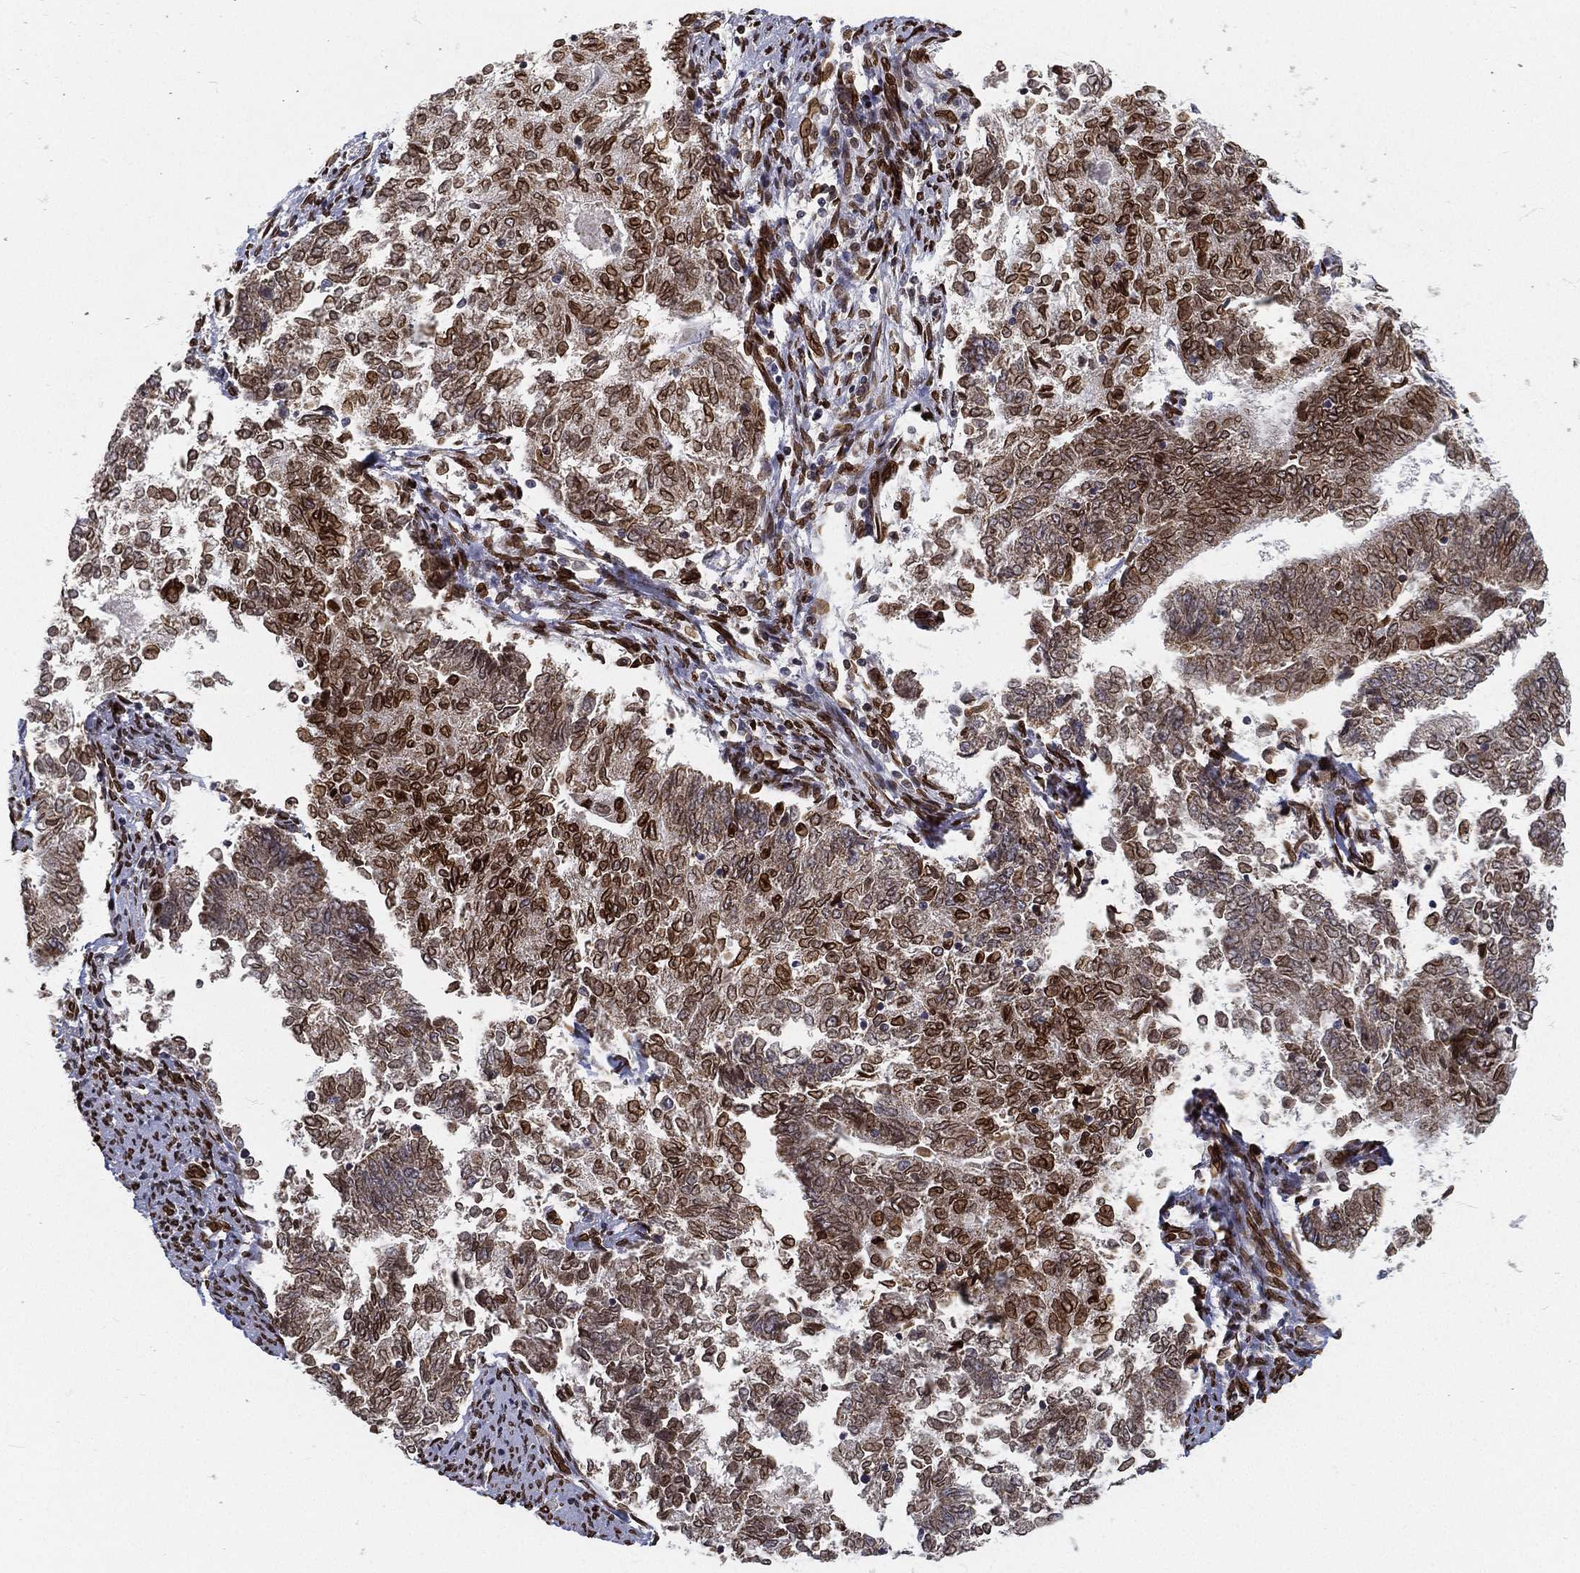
{"staining": {"intensity": "strong", "quantity": "25%-75%", "location": "cytoplasmic/membranous,nuclear"}, "tissue": "endometrial cancer", "cell_type": "Tumor cells", "image_type": "cancer", "snomed": [{"axis": "morphology", "description": "Adenocarcinoma, NOS"}, {"axis": "topography", "description": "Endometrium"}], "caption": "A high amount of strong cytoplasmic/membranous and nuclear expression is appreciated in approximately 25%-75% of tumor cells in endometrial adenocarcinoma tissue. The protein is stained brown, and the nuclei are stained in blue (DAB (3,3'-diaminobenzidine) IHC with brightfield microscopy, high magnification).", "gene": "PALB2", "patient": {"sex": "female", "age": 65}}